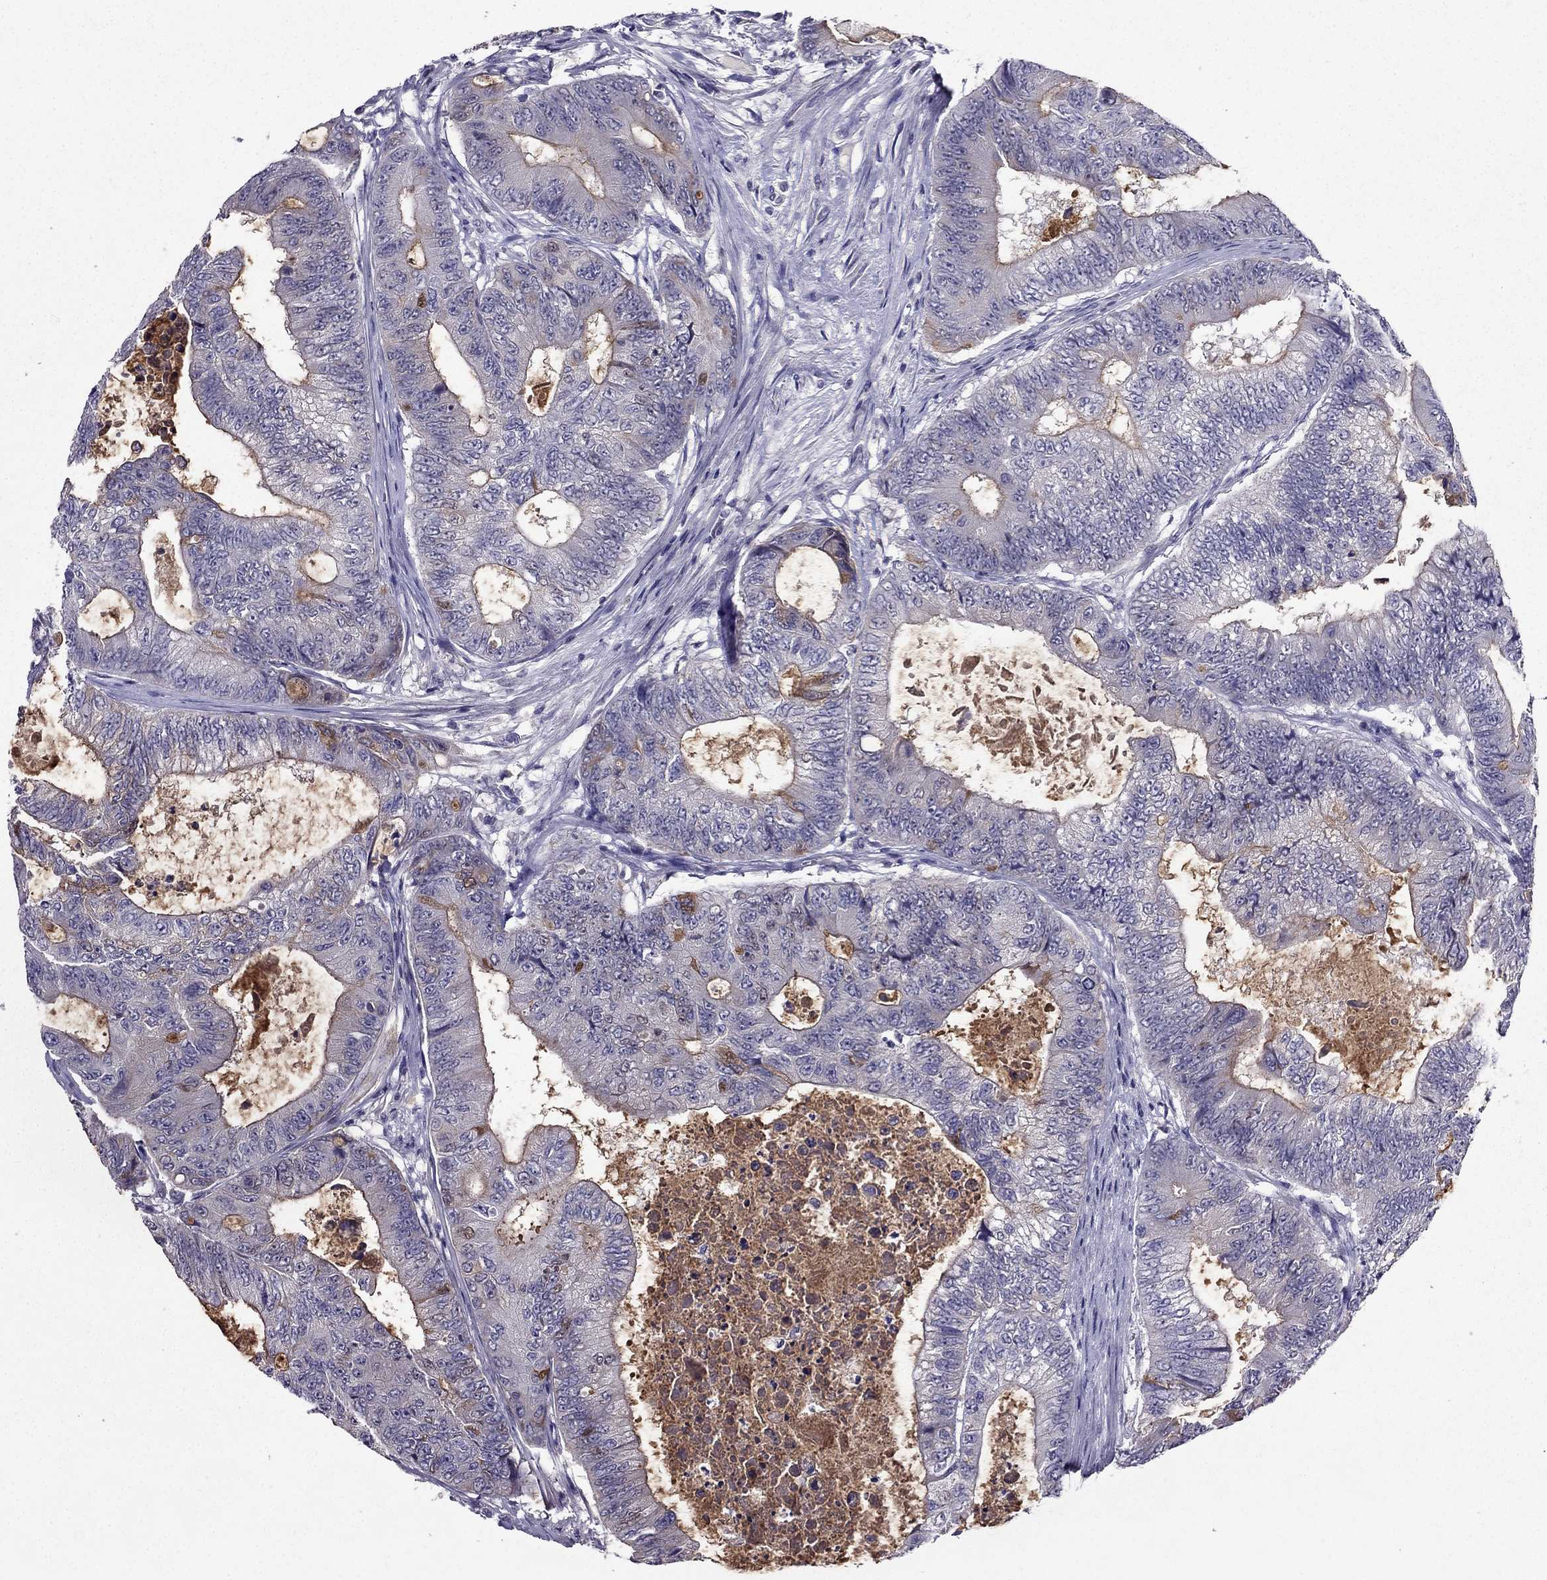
{"staining": {"intensity": "weak", "quantity": "25%-75%", "location": "cytoplasmic/membranous"}, "tissue": "colorectal cancer", "cell_type": "Tumor cells", "image_type": "cancer", "snomed": [{"axis": "morphology", "description": "Adenocarcinoma, NOS"}, {"axis": "topography", "description": "Colon"}], "caption": "IHC (DAB (3,3'-diaminobenzidine)) staining of human colorectal adenocarcinoma demonstrates weak cytoplasmic/membranous protein expression in about 25%-75% of tumor cells.", "gene": "DUSP15", "patient": {"sex": "female", "age": 48}}